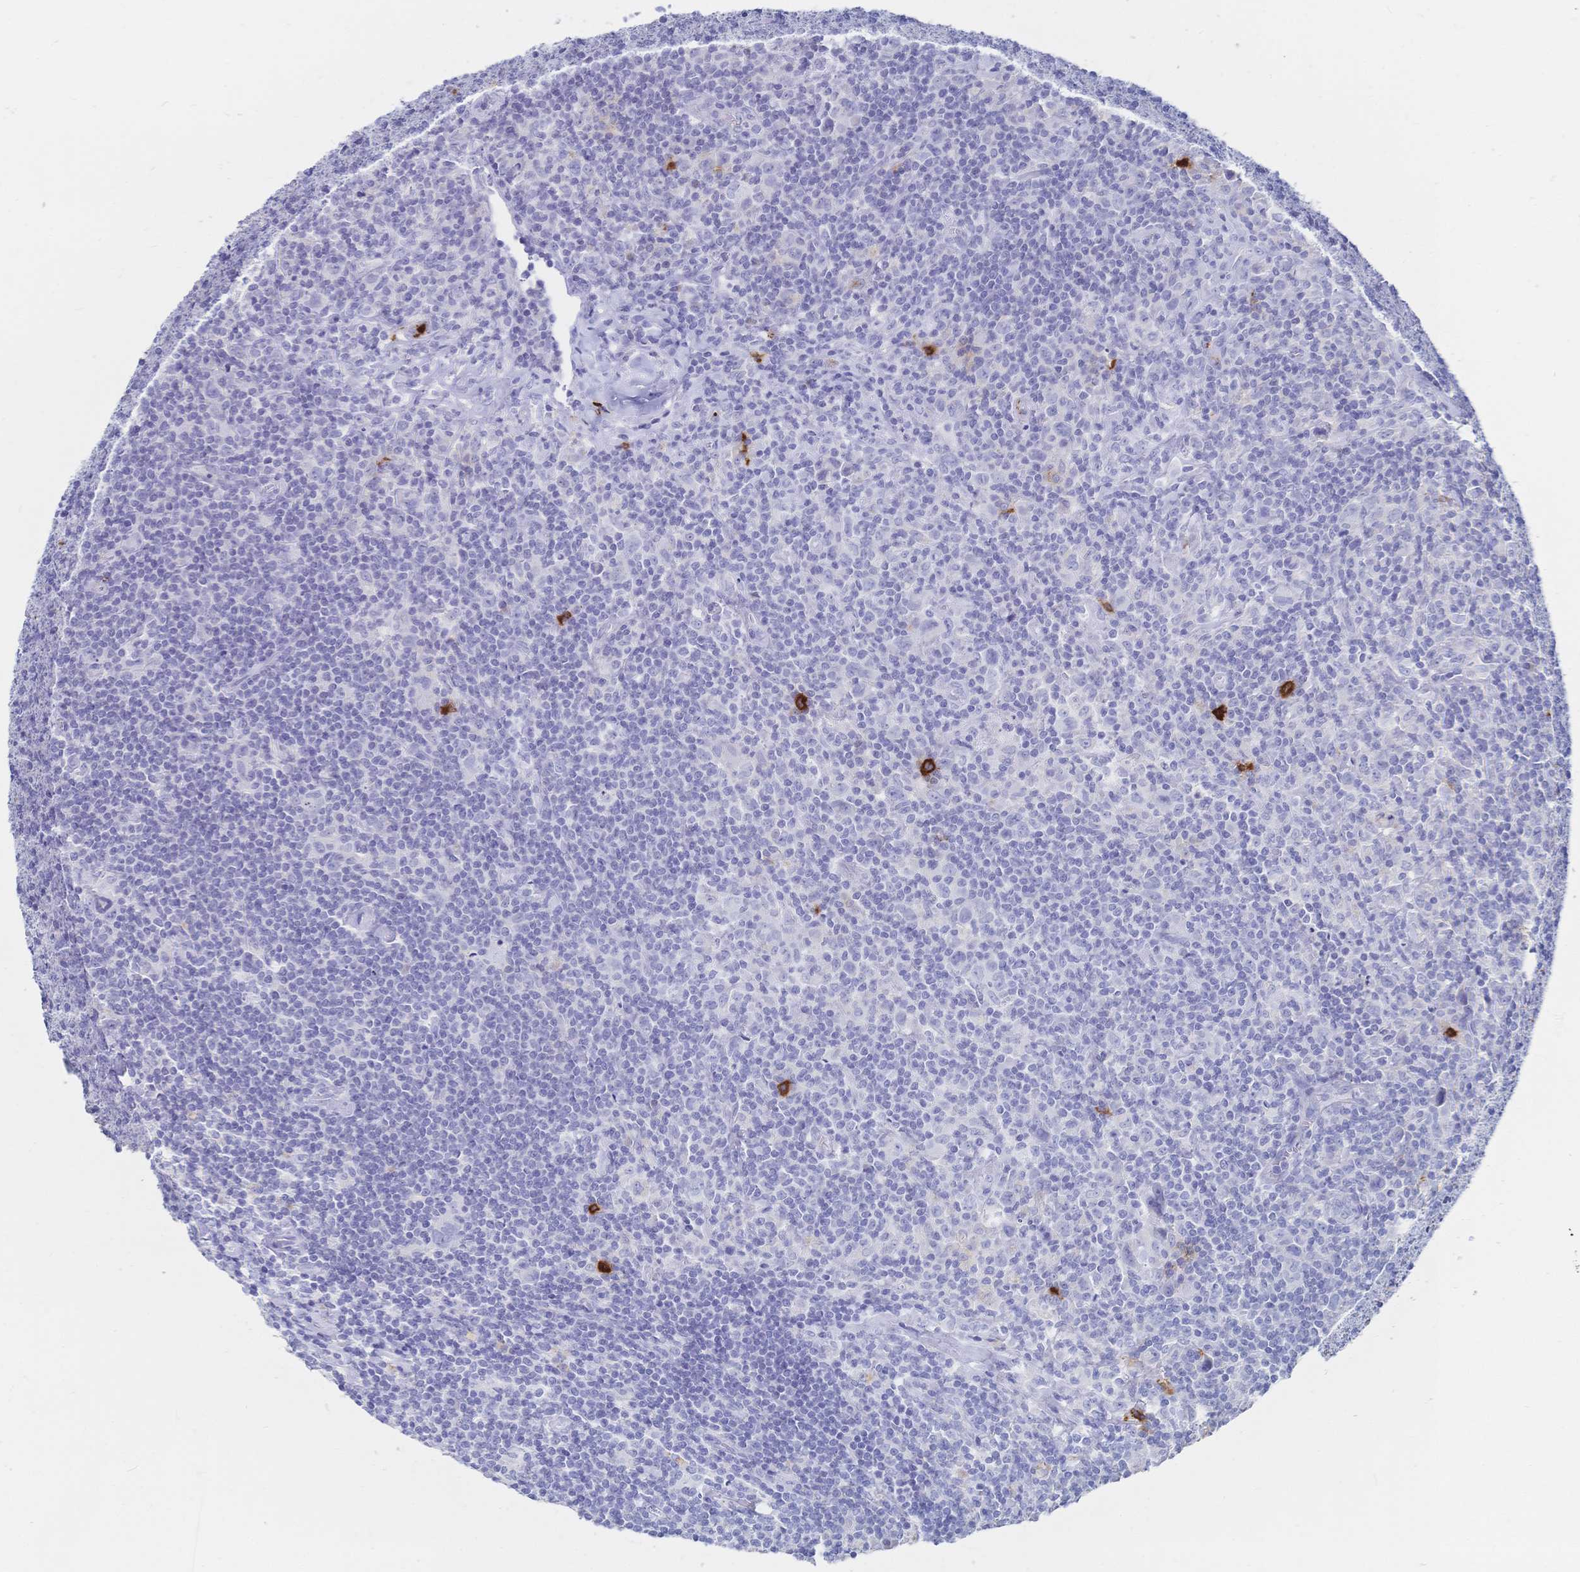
{"staining": {"intensity": "negative", "quantity": "none", "location": "none"}, "tissue": "lymphoma", "cell_type": "Tumor cells", "image_type": "cancer", "snomed": [{"axis": "morphology", "description": "Hodgkin's disease, NOS"}, {"axis": "topography", "description": "Lymph node"}], "caption": "Immunohistochemical staining of human lymphoma reveals no significant positivity in tumor cells. (DAB IHC with hematoxylin counter stain).", "gene": "IL2RB", "patient": {"sex": "female", "age": 18}}